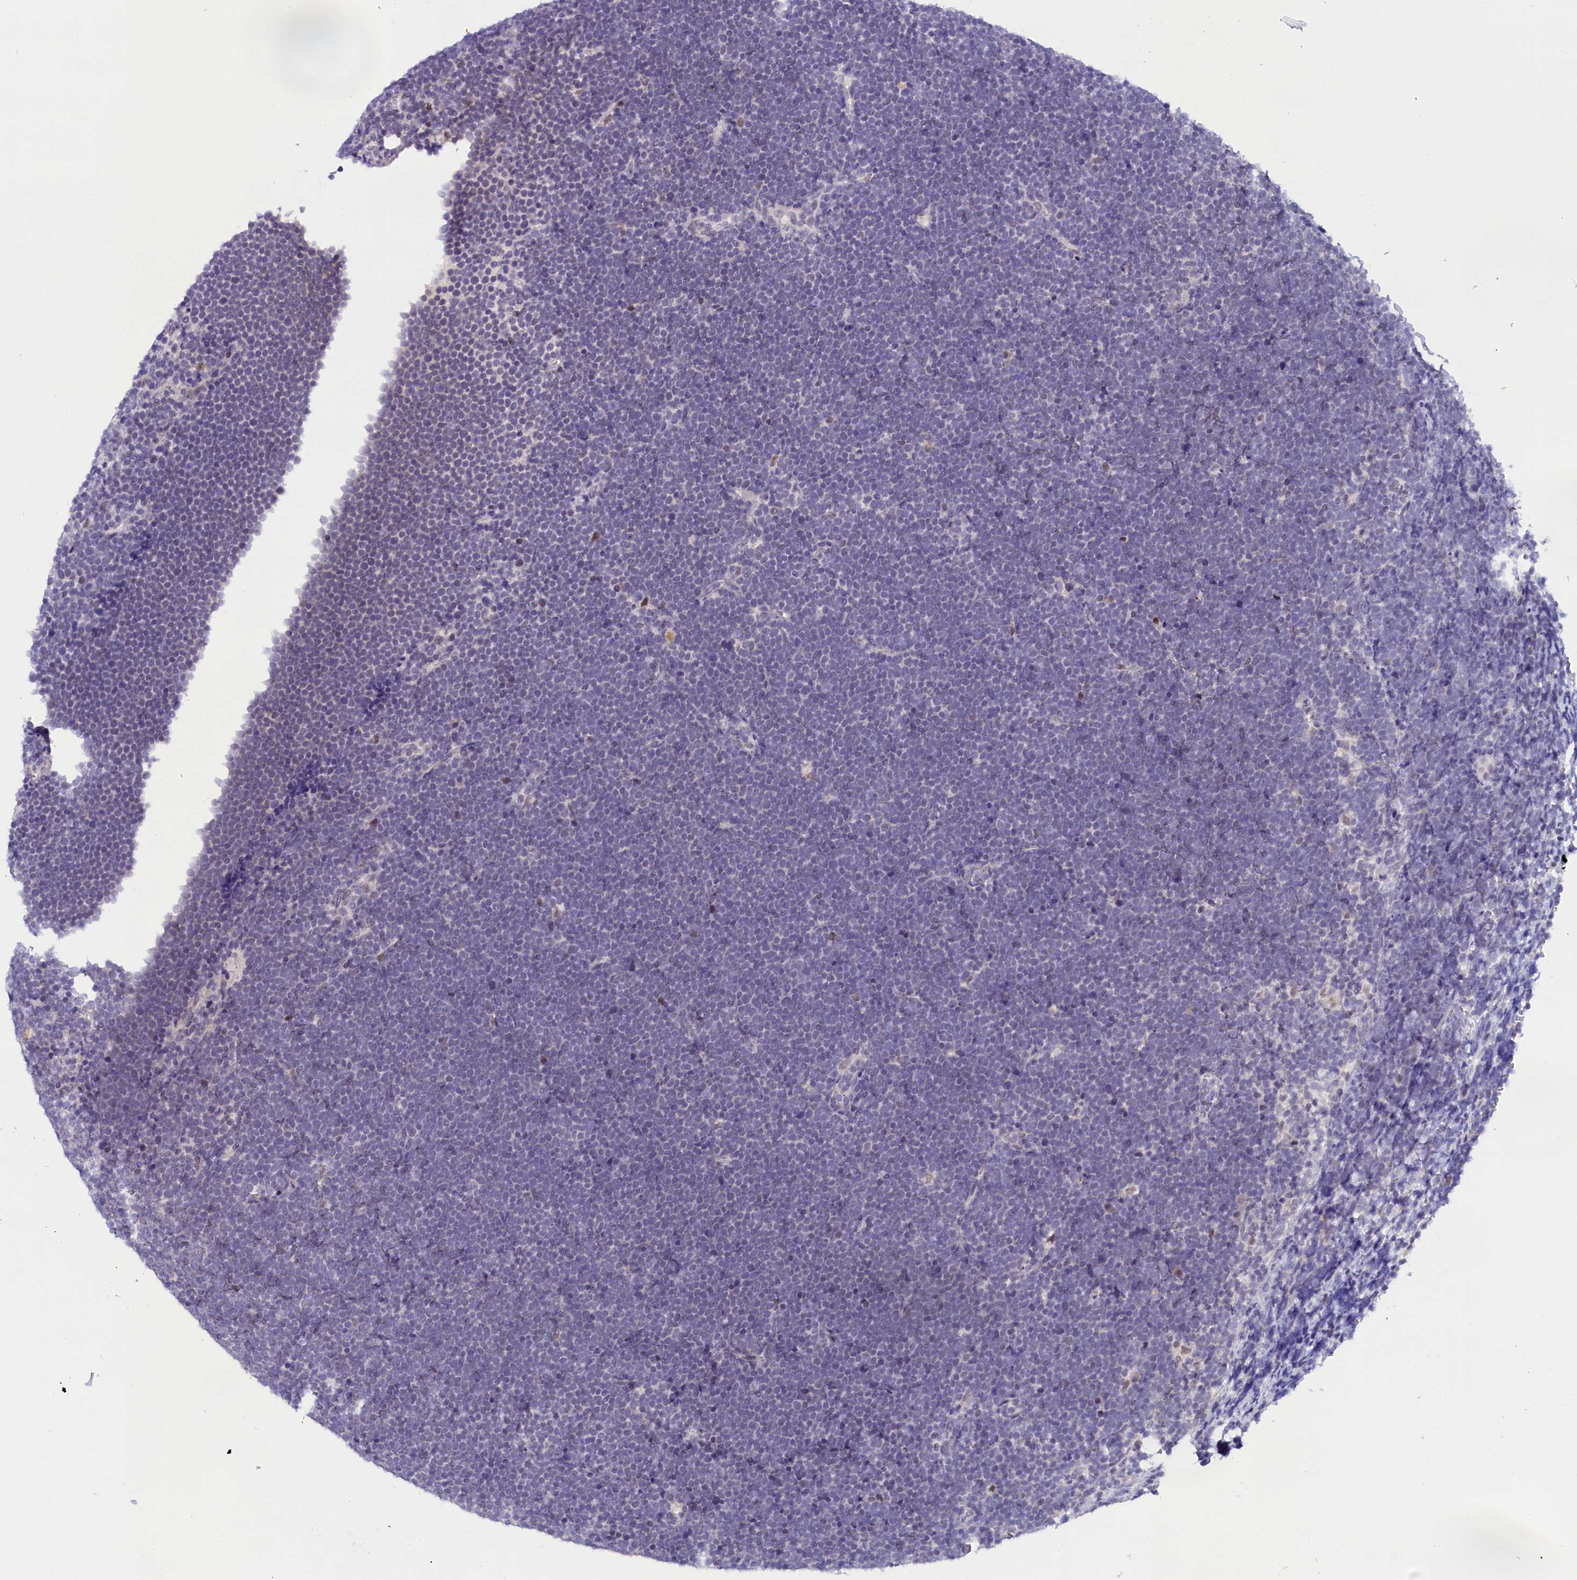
{"staining": {"intensity": "negative", "quantity": "none", "location": "none"}, "tissue": "lymphoma", "cell_type": "Tumor cells", "image_type": "cancer", "snomed": [{"axis": "morphology", "description": "Malignant lymphoma, non-Hodgkin's type, High grade"}, {"axis": "topography", "description": "Lymph node"}], "caption": "High magnification brightfield microscopy of lymphoma stained with DAB (3,3'-diaminobenzidine) (brown) and counterstained with hematoxylin (blue): tumor cells show no significant positivity.", "gene": "OSGEP", "patient": {"sex": "male", "age": 13}}